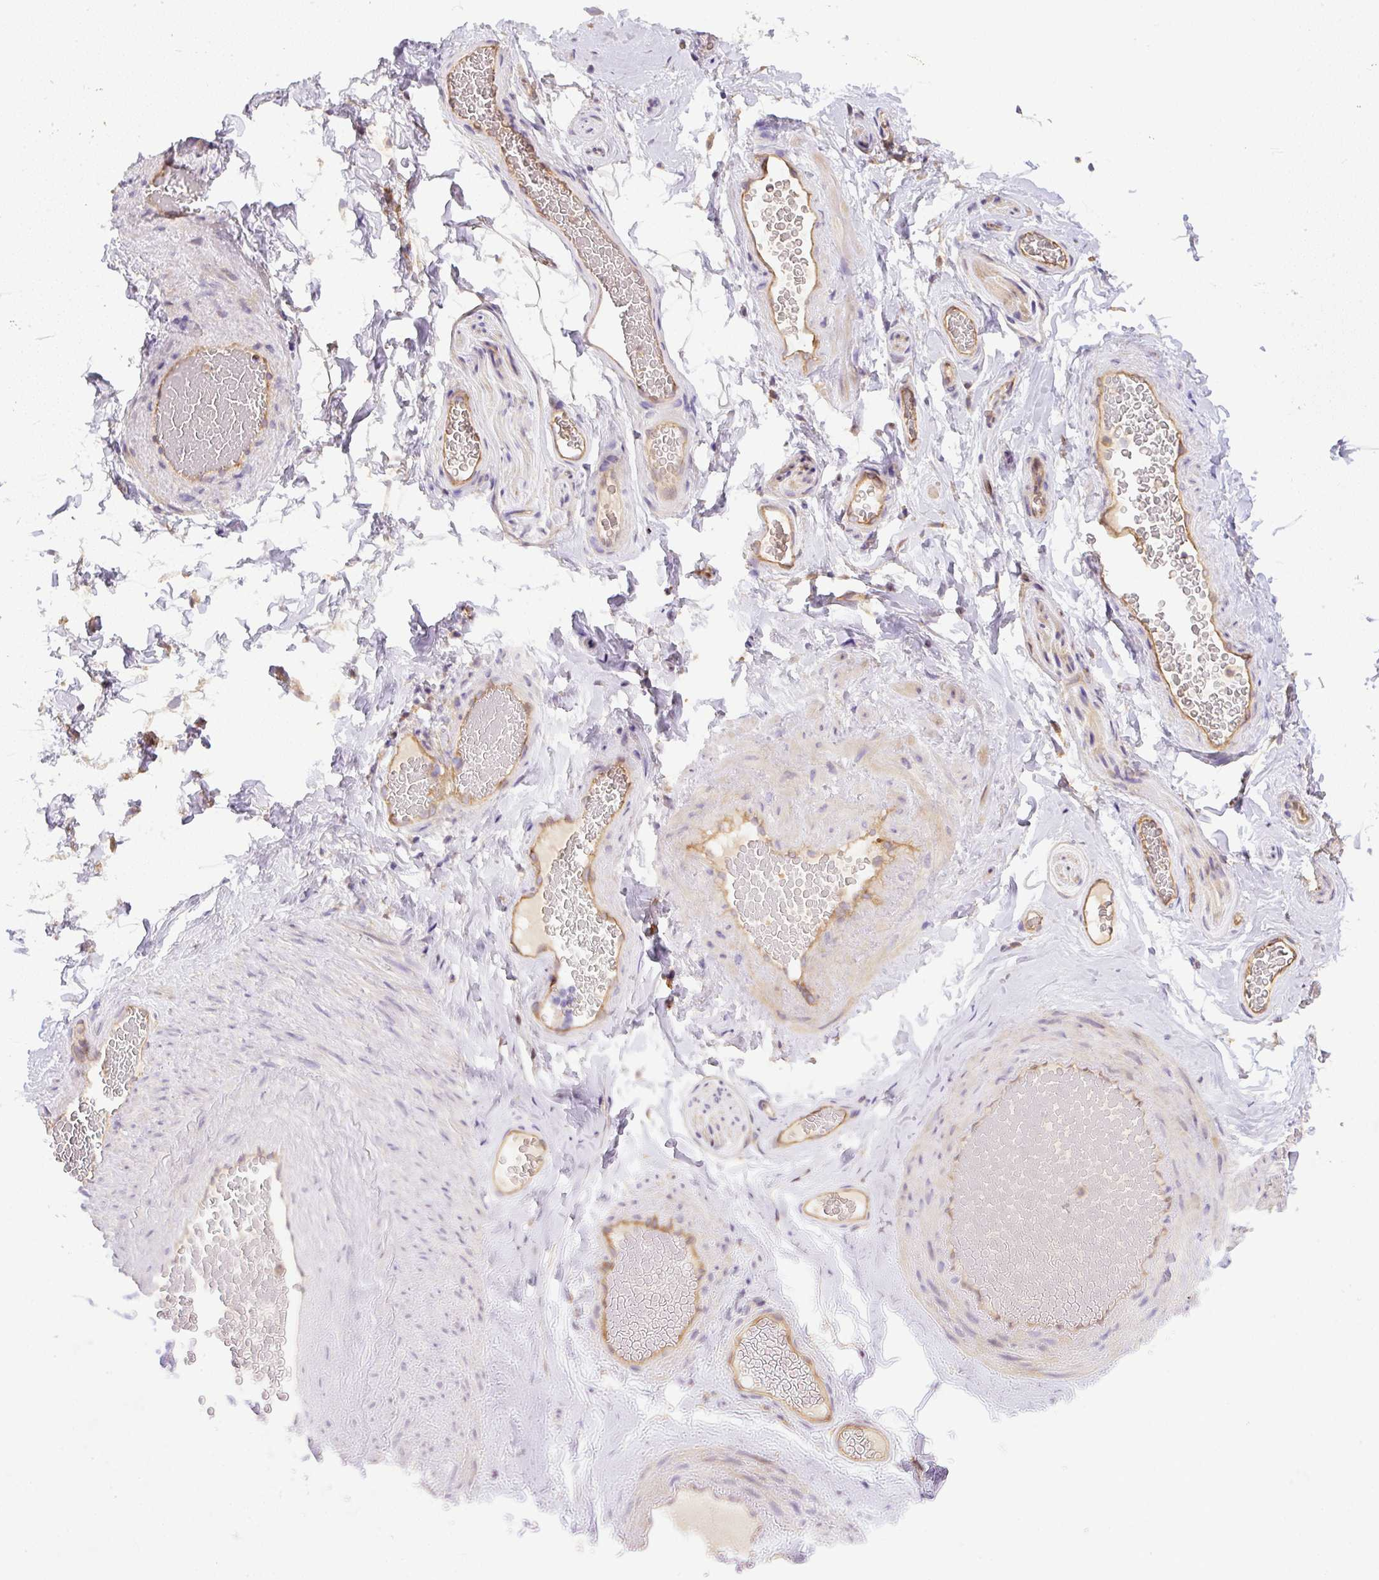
{"staining": {"intensity": "negative", "quantity": "none", "location": "none"}, "tissue": "adipose tissue", "cell_type": "Adipocytes", "image_type": "normal", "snomed": [{"axis": "morphology", "description": "Normal tissue, NOS"}, {"axis": "topography", "description": "Vascular tissue"}, {"axis": "topography", "description": "Peripheral nerve tissue"}], "caption": "Immunohistochemistry (IHC) image of unremarkable adipose tissue: adipose tissue stained with DAB exhibits no significant protein staining in adipocytes.", "gene": "DAPK1", "patient": {"sex": "male", "age": 41}}